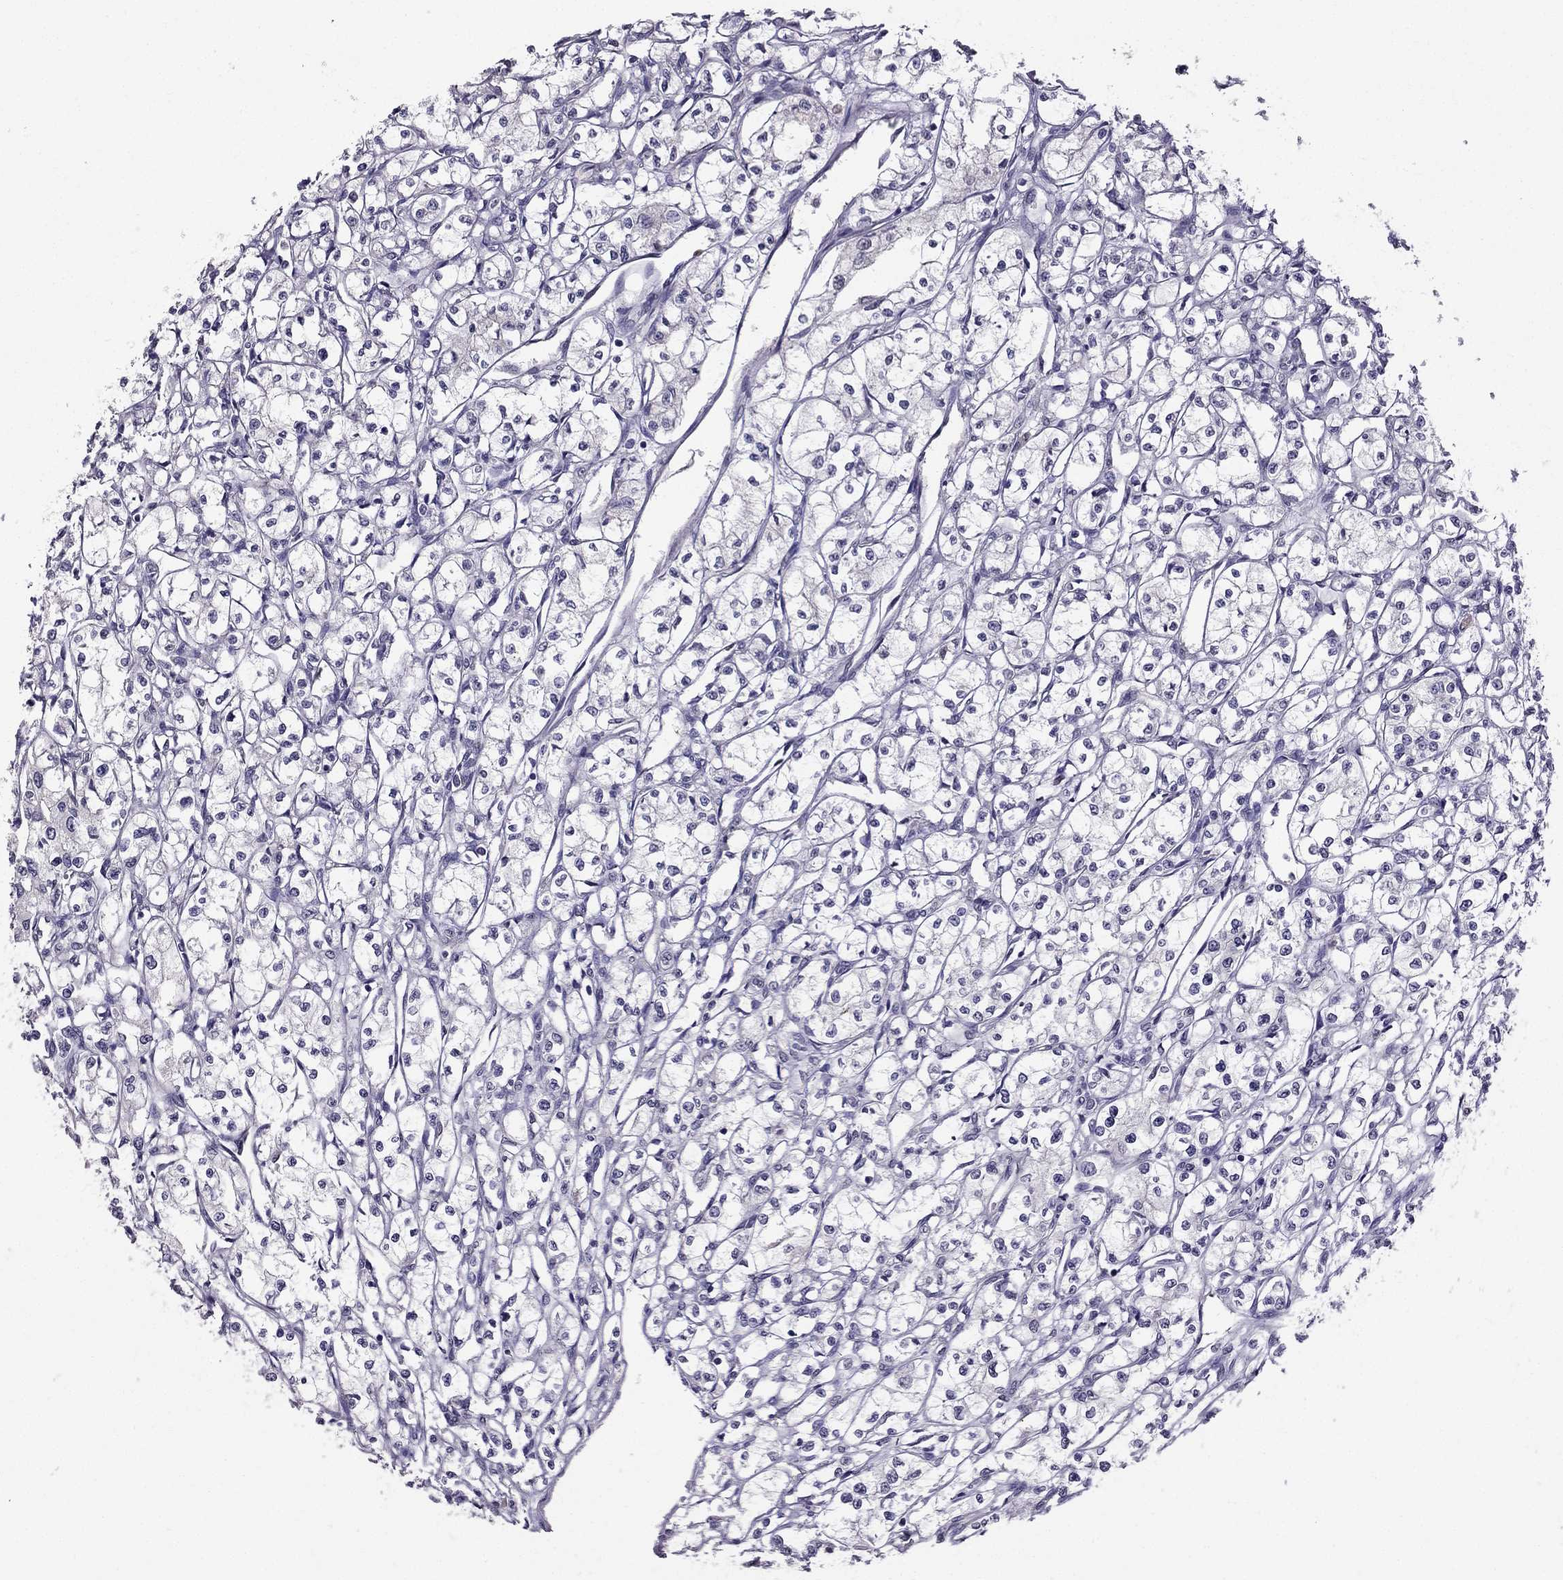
{"staining": {"intensity": "negative", "quantity": "none", "location": "none"}, "tissue": "renal cancer", "cell_type": "Tumor cells", "image_type": "cancer", "snomed": [{"axis": "morphology", "description": "Adenocarcinoma, NOS"}, {"axis": "topography", "description": "Kidney"}], "caption": "Histopathology image shows no protein positivity in tumor cells of renal adenocarcinoma tissue.", "gene": "SCG5", "patient": {"sex": "male", "age": 56}}